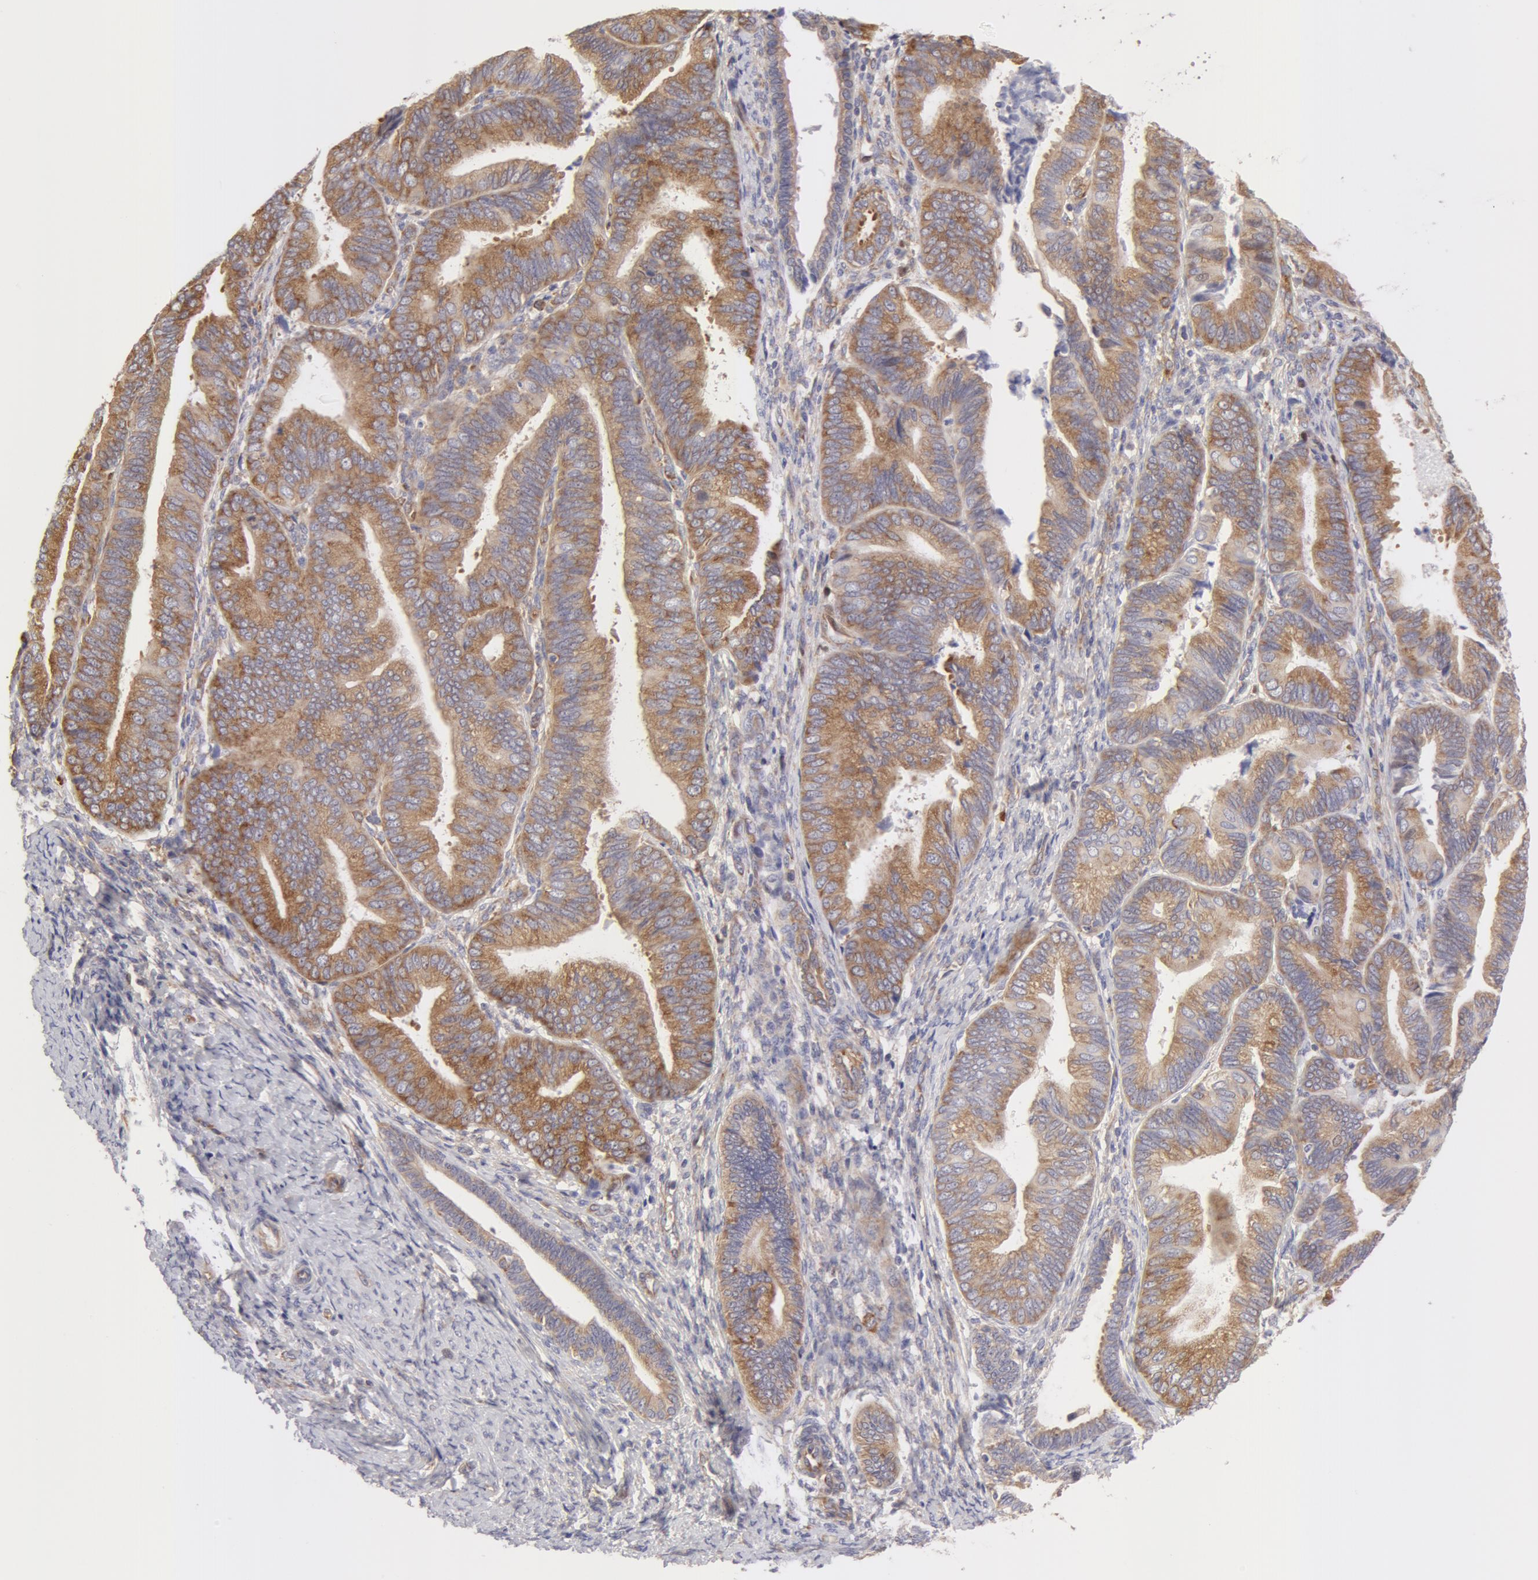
{"staining": {"intensity": "weak", "quantity": "25%-75%", "location": "cytoplasmic/membranous"}, "tissue": "endometrial cancer", "cell_type": "Tumor cells", "image_type": "cancer", "snomed": [{"axis": "morphology", "description": "Adenocarcinoma, NOS"}, {"axis": "topography", "description": "Endometrium"}], "caption": "This photomicrograph reveals IHC staining of endometrial adenocarcinoma, with low weak cytoplasmic/membranous expression in approximately 25%-75% of tumor cells.", "gene": "DDX3Y", "patient": {"sex": "female", "age": 63}}